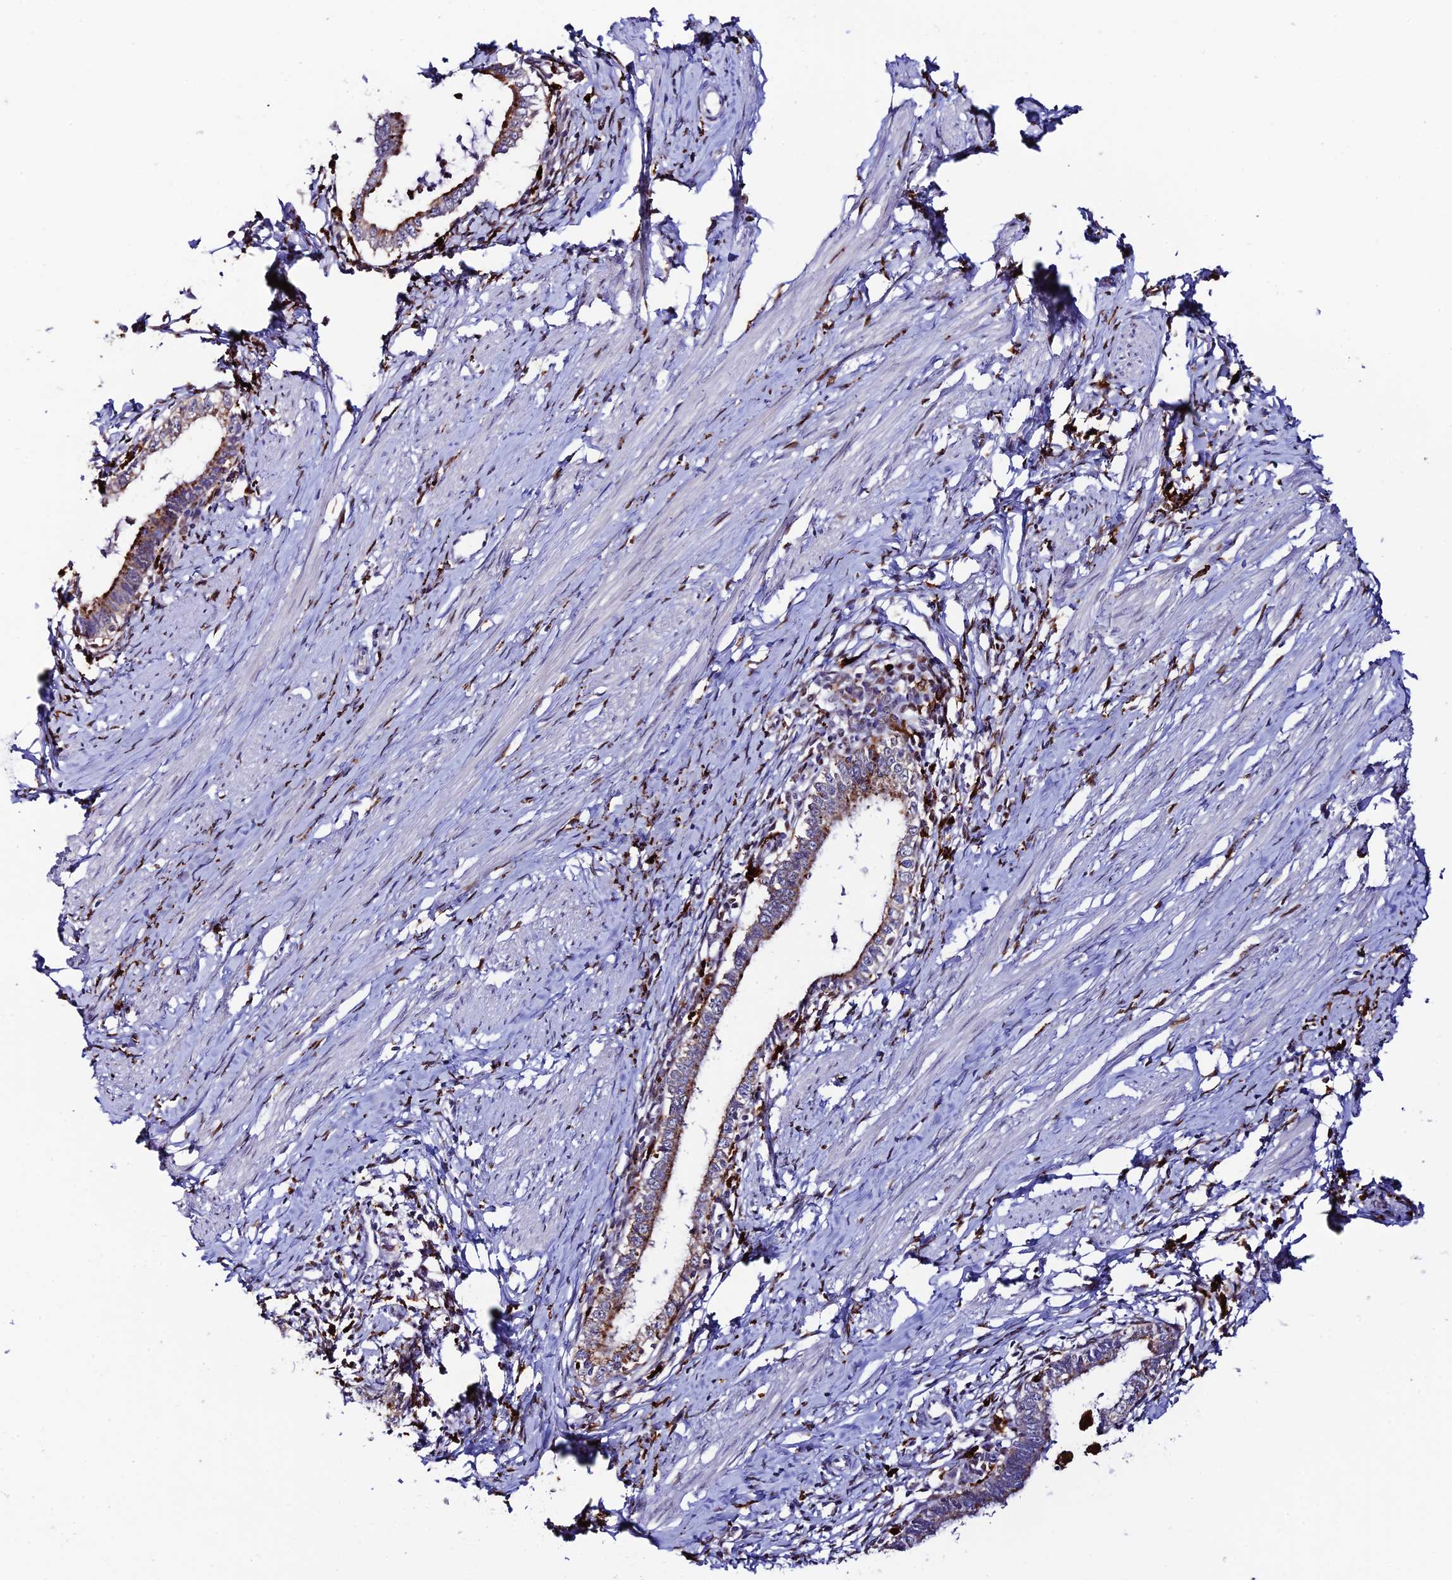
{"staining": {"intensity": "moderate", "quantity": "25%-75%", "location": "cytoplasmic/membranous"}, "tissue": "cervical cancer", "cell_type": "Tumor cells", "image_type": "cancer", "snomed": [{"axis": "morphology", "description": "Adenocarcinoma, NOS"}, {"axis": "topography", "description": "Cervix"}], "caption": "Cervical adenocarcinoma tissue displays moderate cytoplasmic/membranous staining in about 25%-75% of tumor cells, visualized by immunohistochemistry. (DAB IHC with brightfield microscopy, high magnification).", "gene": "HIC1", "patient": {"sex": "female", "age": 36}}